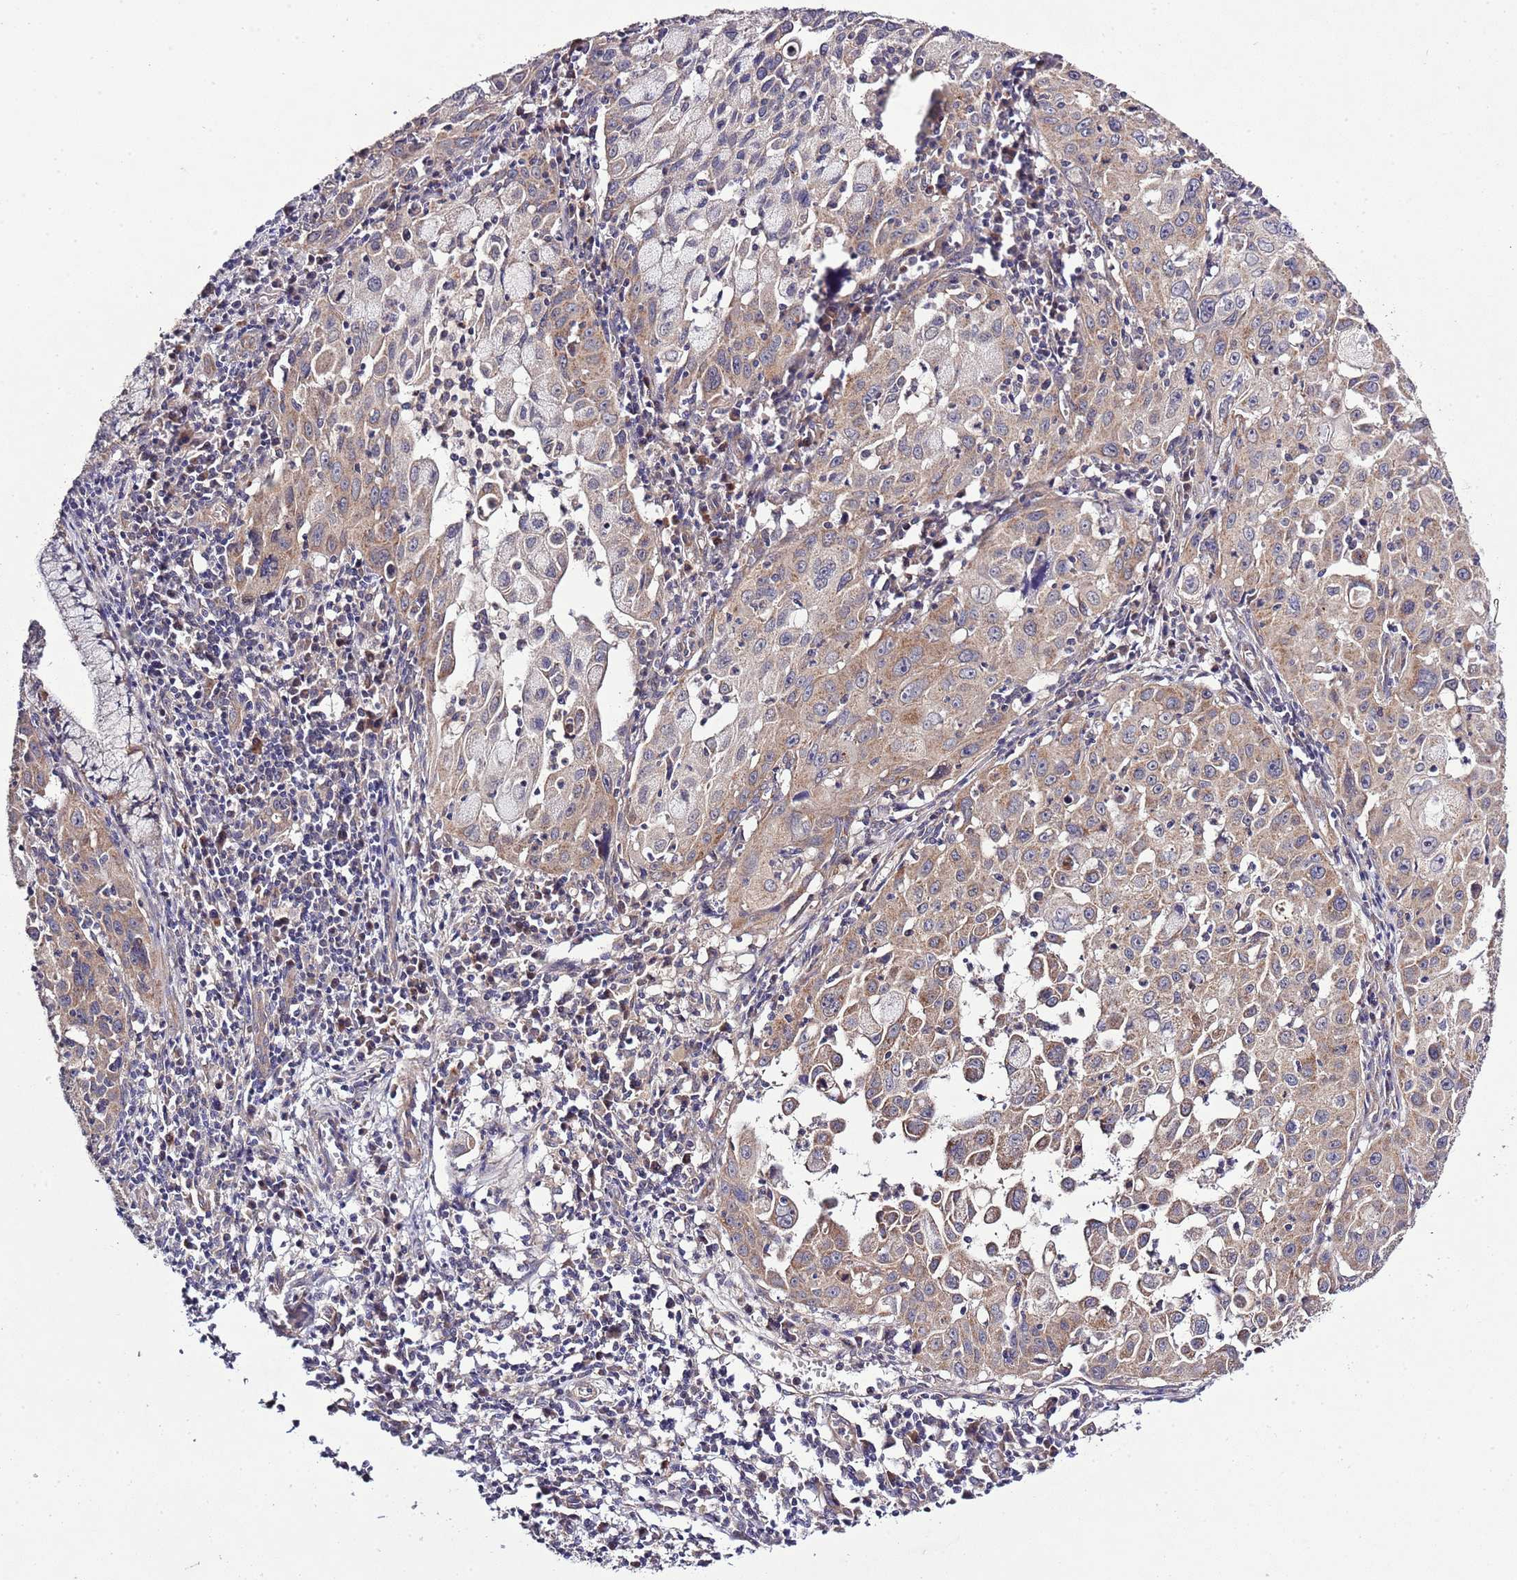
{"staining": {"intensity": "moderate", "quantity": ">75%", "location": "cytoplasmic/membranous"}, "tissue": "cervical cancer", "cell_type": "Tumor cells", "image_type": "cancer", "snomed": [{"axis": "morphology", "description": "Squamous cell carcinoma, NOS"}, {"axis": "topography", "description": "Cervix"}], "caption": "IHC staining of squamous cell carcinoma (cervical), which displays medium levels of moderate cytoplasmic/membranous positivity in approximately >75% of tumor cells indicating moderate cytoplasmic/membranous protein staining. The staining was performed using DAB (brown) for protein detection and nuclei were counterstained in hematoxylin (blue).", "gene": "MFNG", "patient": {"sex": "female", "age": 42}}